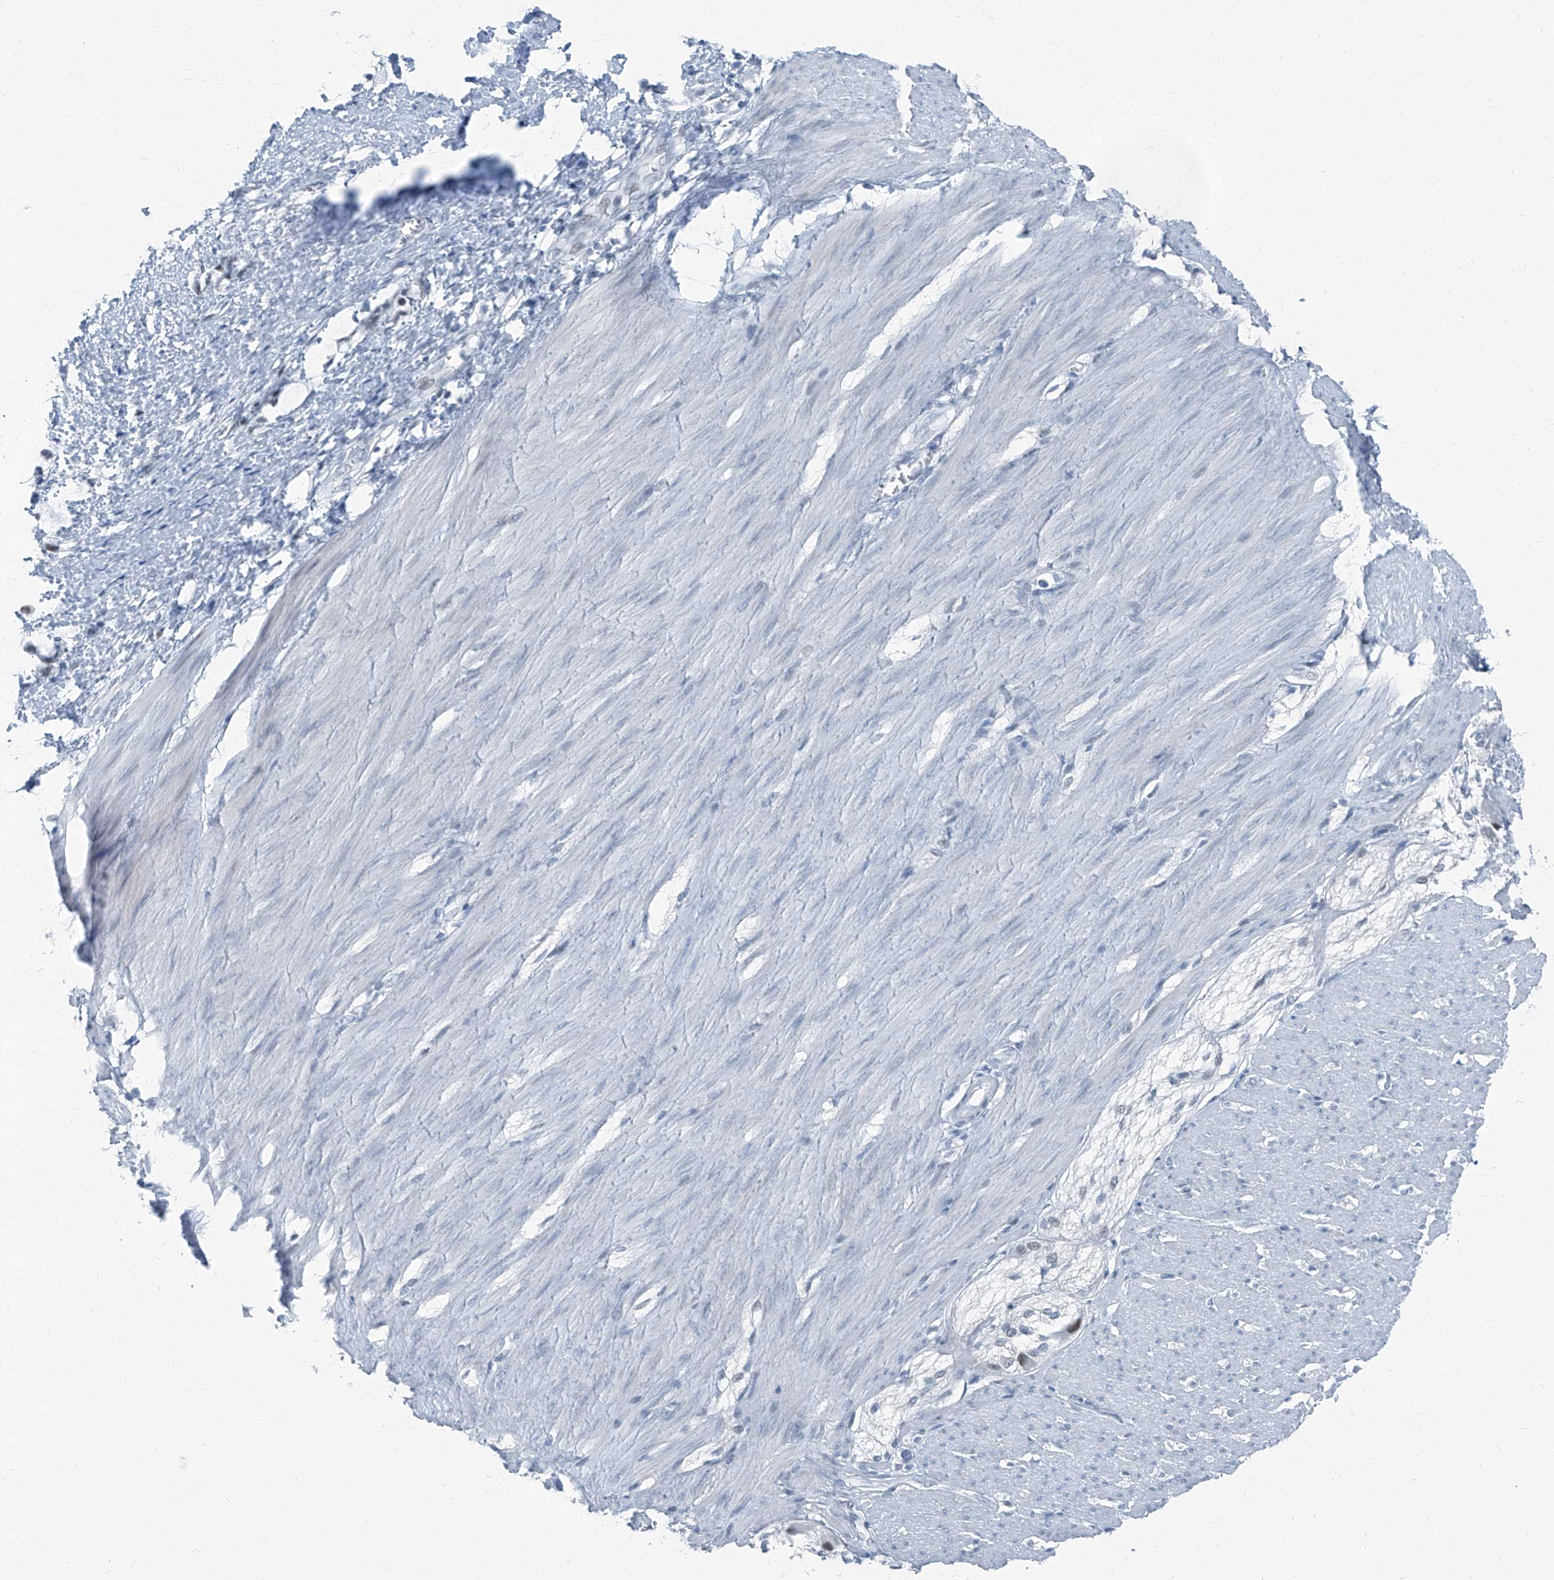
{"staining": {"intensity": "negative", "quantity": "none", "location": "none"}, "tissue": "smooth muscle", "cell_type": "Smooth muscle cells", "image_type": "normal", "snomed": [{"axis": "morphology", "description": "Normal tissue, NOS"}, {"axis": "morphology", "description": "Adenocarcinoma, NOS"}, {"axis": "topography", "description": "Colon"}, {"axis": "topography", "description": "Peripheral nerve tissue"}], "caption": "Immunohistochemical staining of normal smooth muscle displays no significant expression in smooth muscle cells.", "gene": "RGN", "patient": {"sex": "male", "age": 14}}